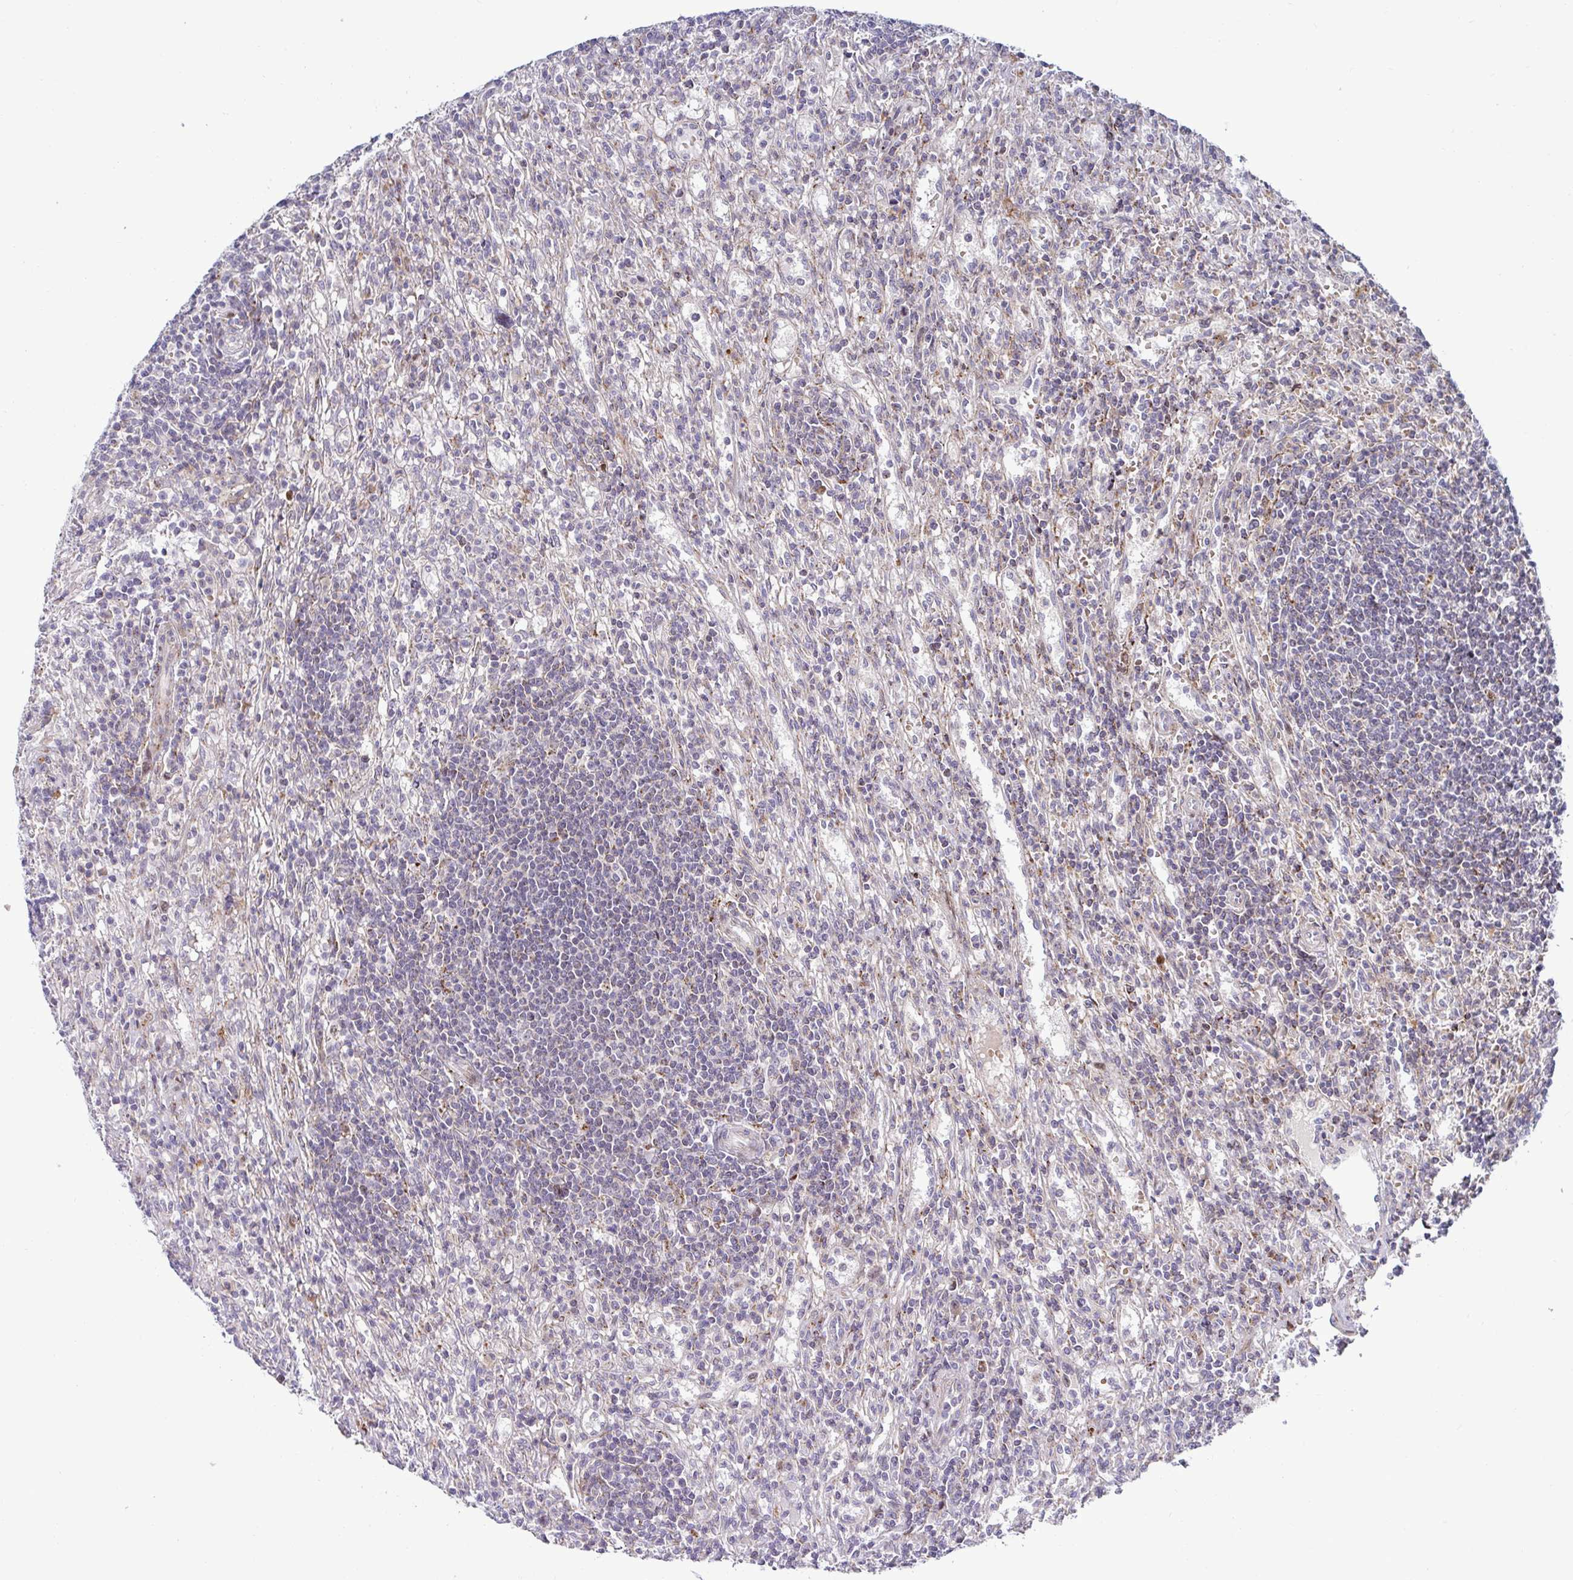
{"staining": {"intensity": "negative", "quantity": "none", "location": "none"}, "tissue": "lymphoma", "cell_type": "Tumor cells", "image_type": "cancer", "snomed": [{"axis": "morphology", "description": "Malignant lymphoma, non-Hodgkin's type, Low grade"}, {"axis": "topography", "description": "Spleen"}], "caption": "IHC histopathology image of neoplastic tissue: lymphoma stained with DAB (3,3'-diaminobenzidine) exhibits no significant protein staining in tumor cells.", "gene": "DZIP1", "patient": {"sex": "male", "age": 76}}